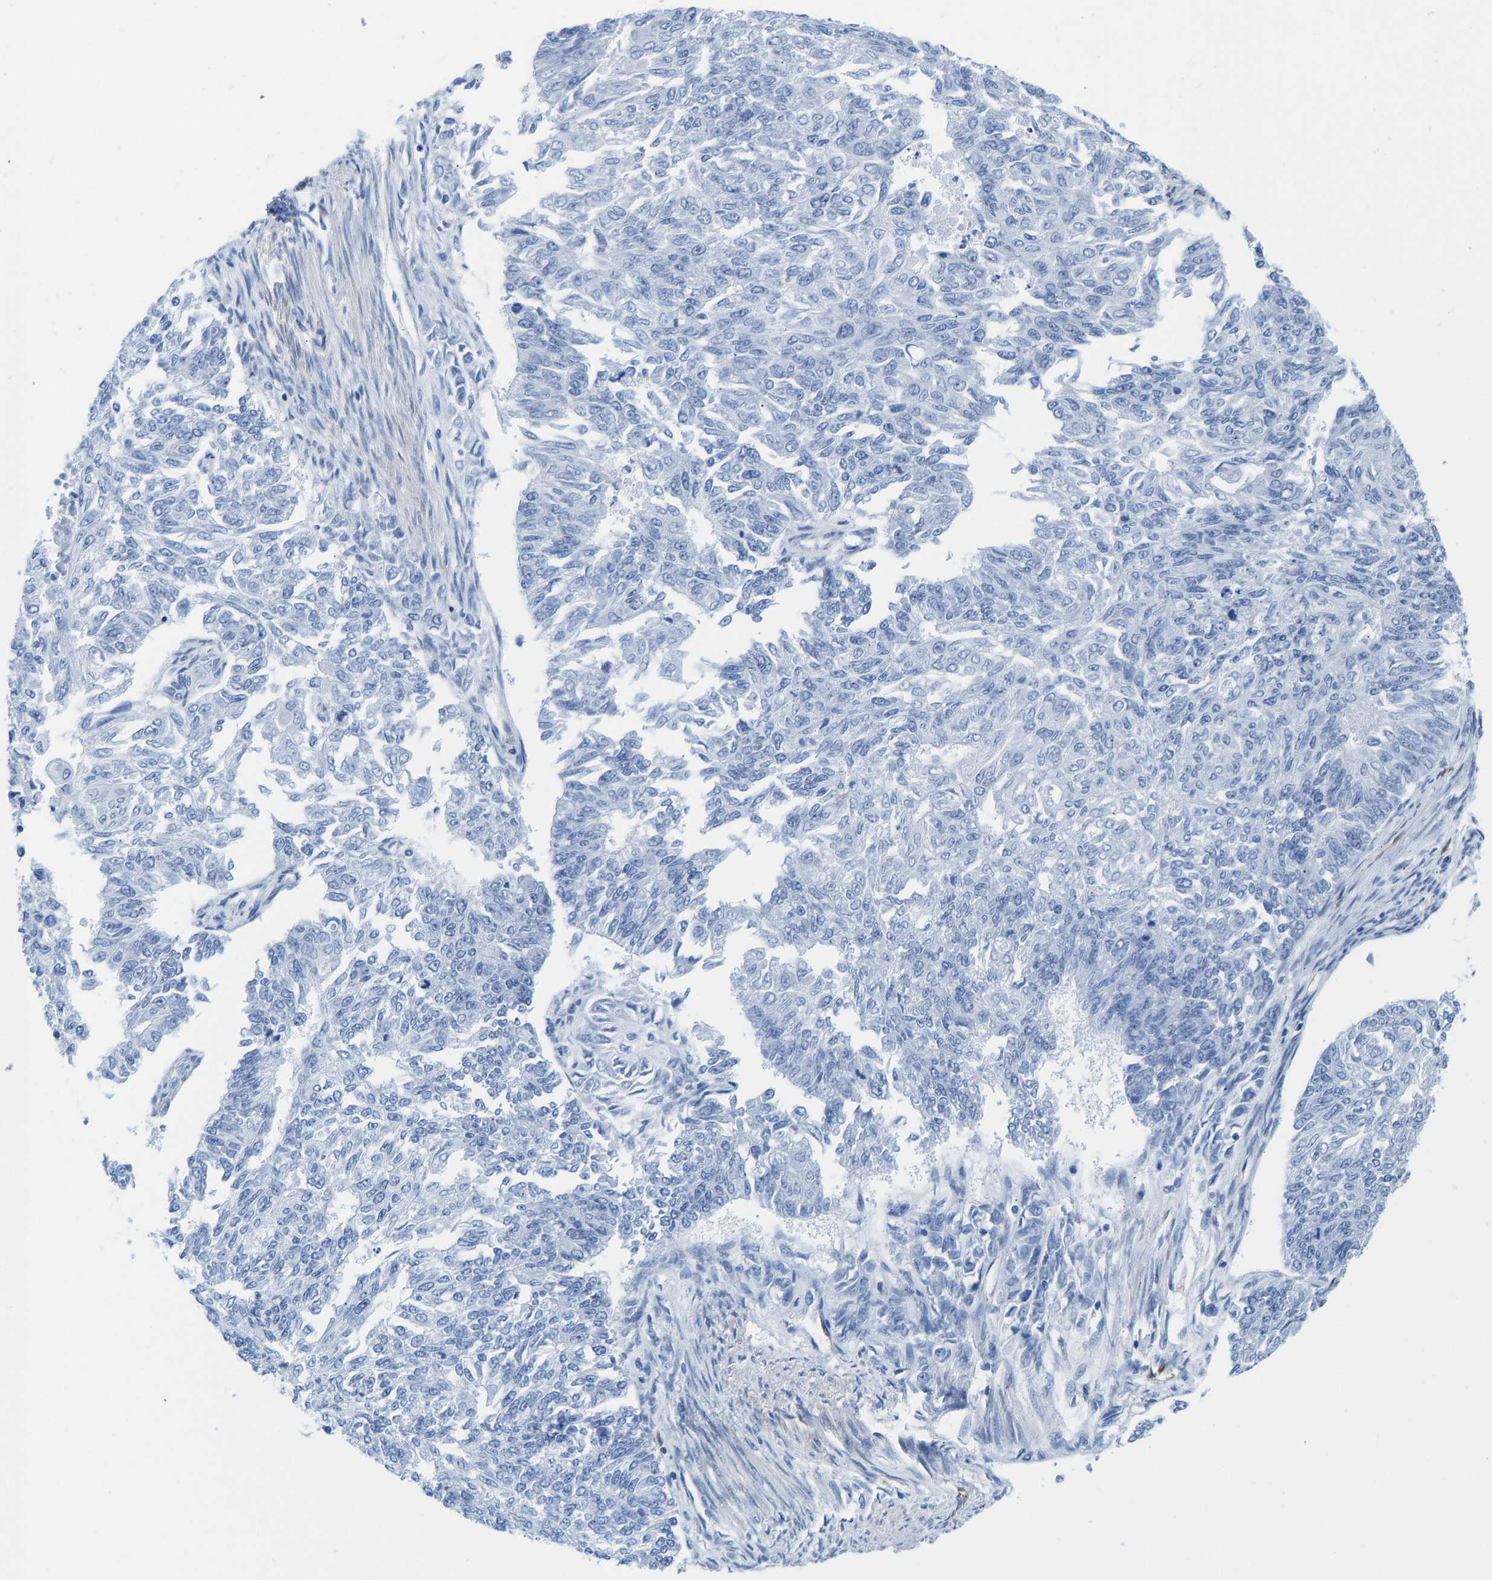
{"staining": {"intensity": "negative", "quantity": "none", "location": "none"}, "tissue": "endometrial cancer", "cell_type": "Tumor cells", "image_type": "cancer", "snomed": [{"axis": "morphology", "description": "Adenocarcinoma, NOS"}, {"axis": "topography", "description": "Endometrium"}], "caption": "Immunohistochemistry (IHC) micrograph of endometrial adenocarcinoma stained for a protein (brown), which exhibits no positivity in tumor cells. The staining was performed using DAB to visualize the protein expression in brown, while the nuclei were stained in blue with hematoxylin (Magnification: 20x).", "gene": "NKAIN3", "patient": {"sex": "female", "age": 32}}